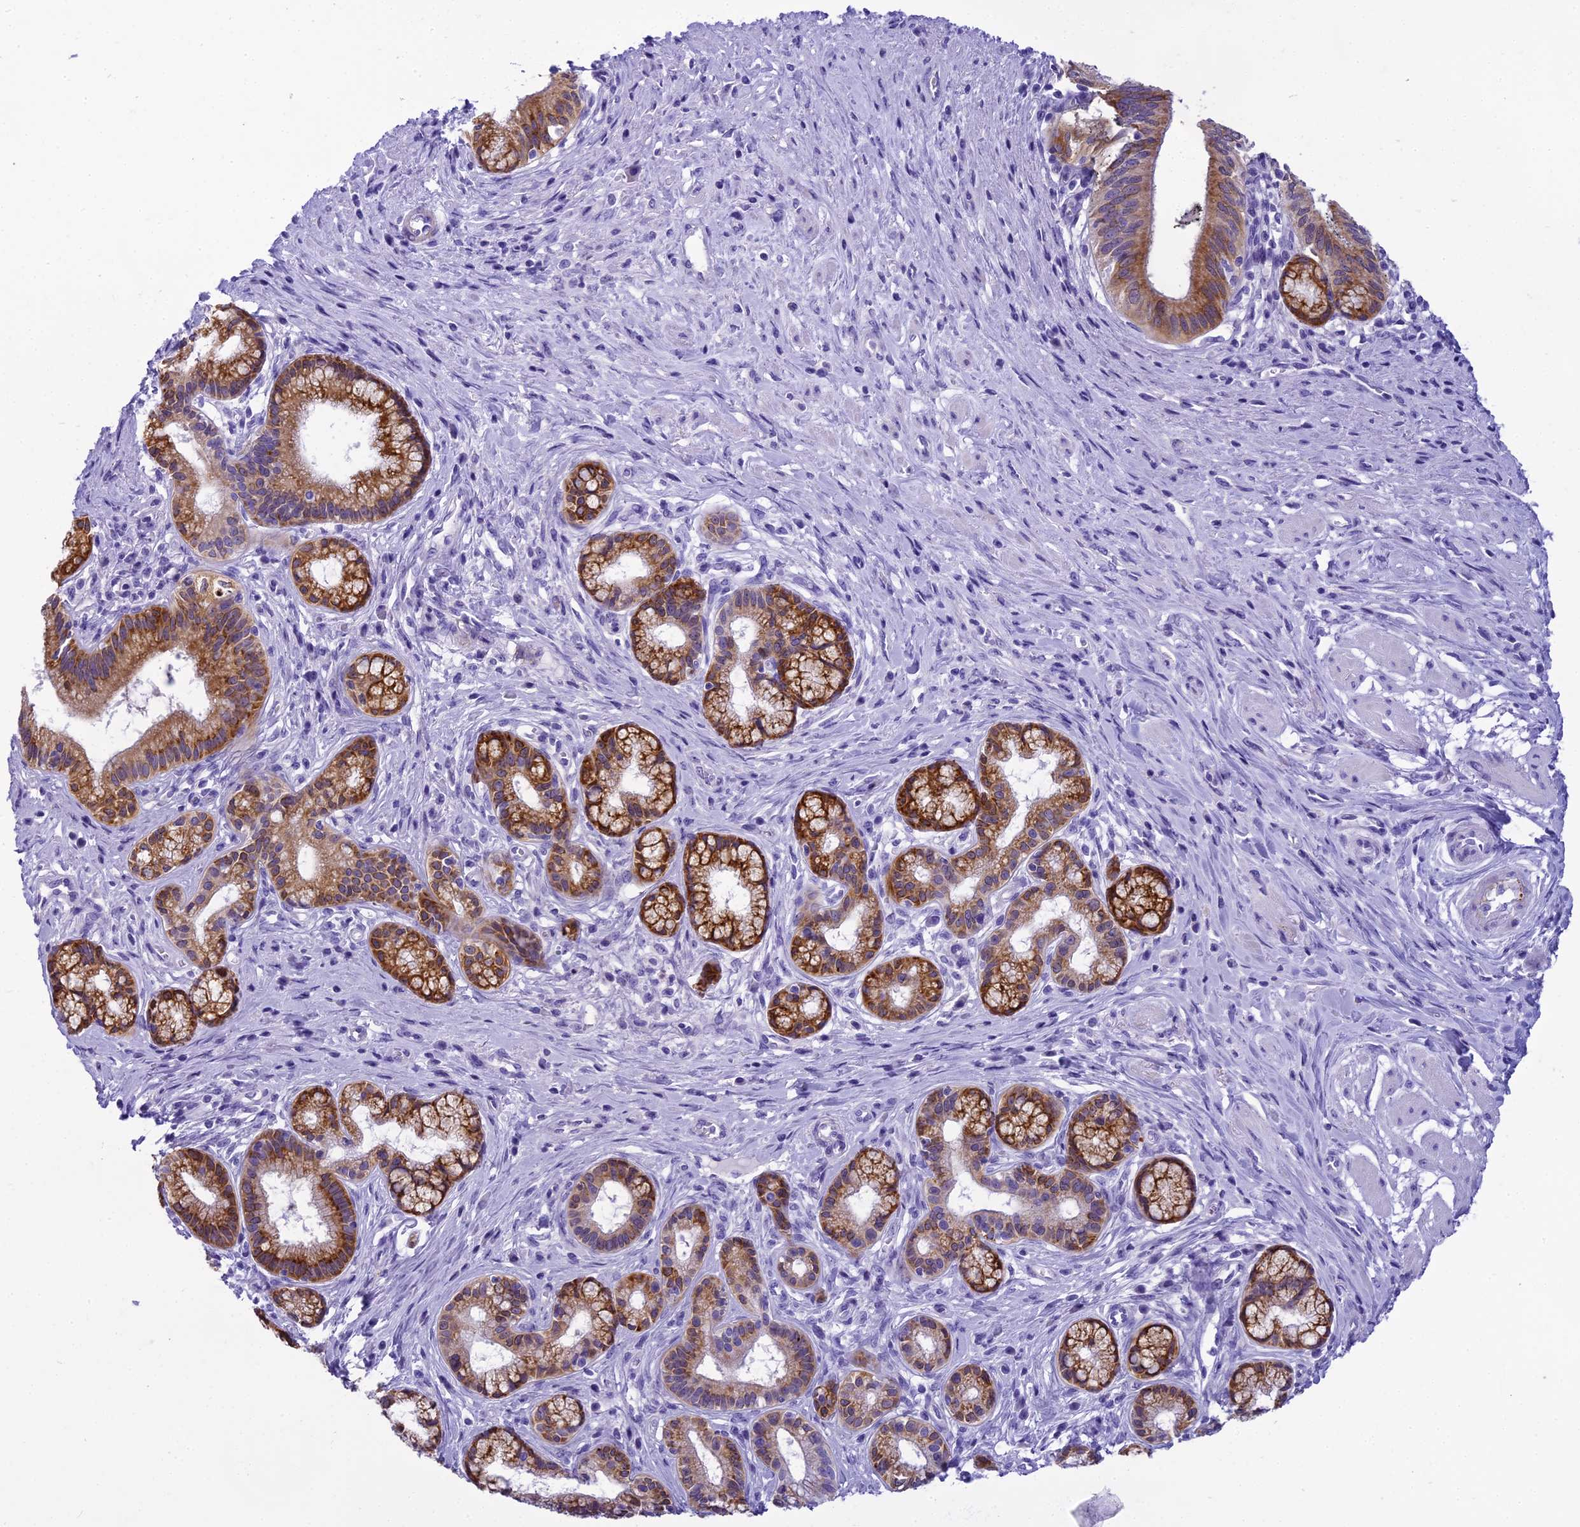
{"staining": {"intensity": "strong", "quantity": ">75%", "location": "cytoplasmic/membranous"}, "tissue": "pancreatic cancer", "cell_type": "Tumor cells", "image_type": "cancer", "snomed": [{"axis": "morphology", "description": "Adenocarcinoma, NOS"}, {"axis": "topography", "description": "Pancreas"}], "caption": "Brown immunohistochemical staining in human pancreatic adenocarcinoma shows strong cytoplasmic/membranous positivity in about >75% of tumor cells.", "gene": "KCTD14", "patient": {"sex": "male", "age": 72}}